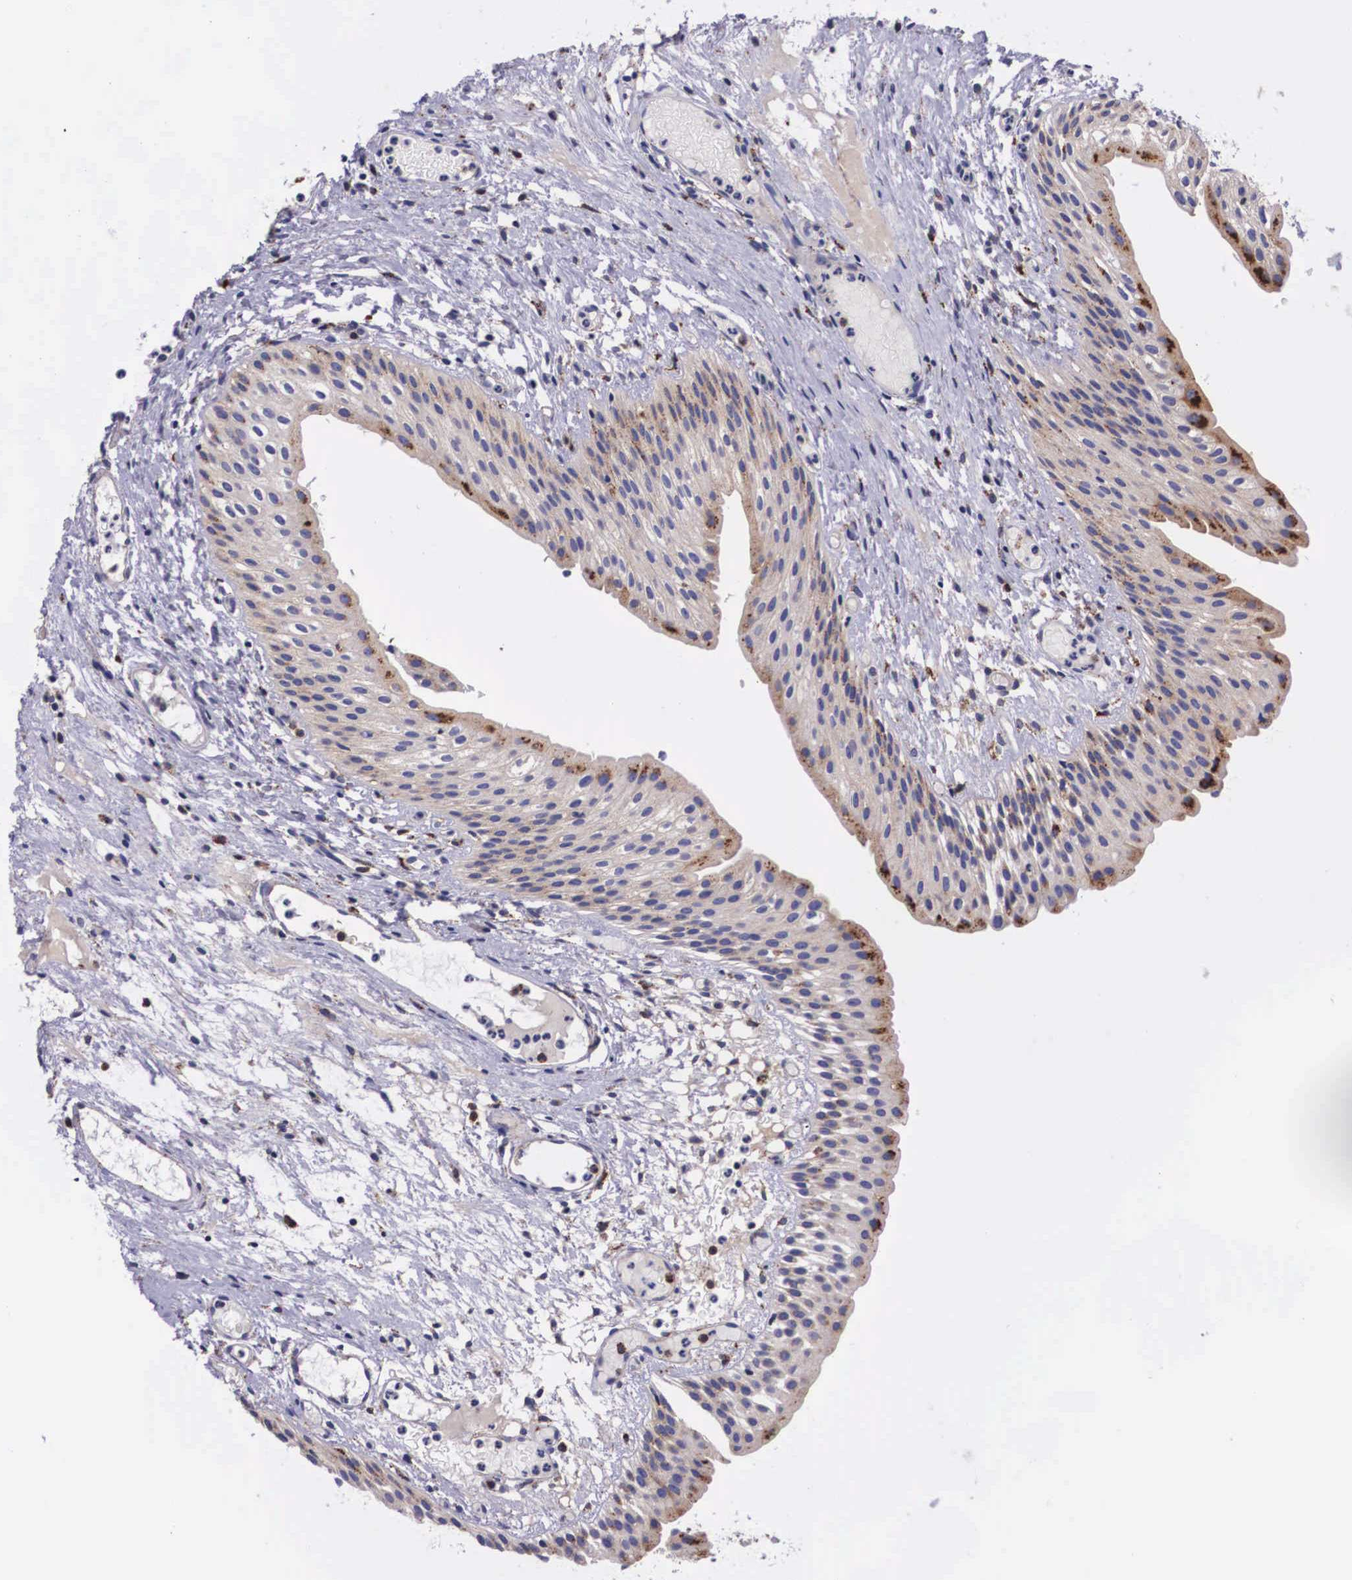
{"staining": {"intensity": "moderate", "quantity": "<25%", "location": "cytoplasmic/membranous"}, "tissue": "urinary bladder", "cell_type": "Urothelial cells", "image_type": "normal", "snomed": [{"axis": "morphology", "description": "Normal tissue, NOS"}, {"axis": "topography", "description": "Urinary bladder"}], "caption": "Moderate cytoplasmic/membranous positivity is appreciated in about <25% of urothelial cells in benign urinary bladder. The staining is performed using DAB brown chromogen to label protein expression. The nuclei are counter-stained blue using hematoxylin.", "gene": "NAGA", "patient": {"sex": "male", "age": 48}}